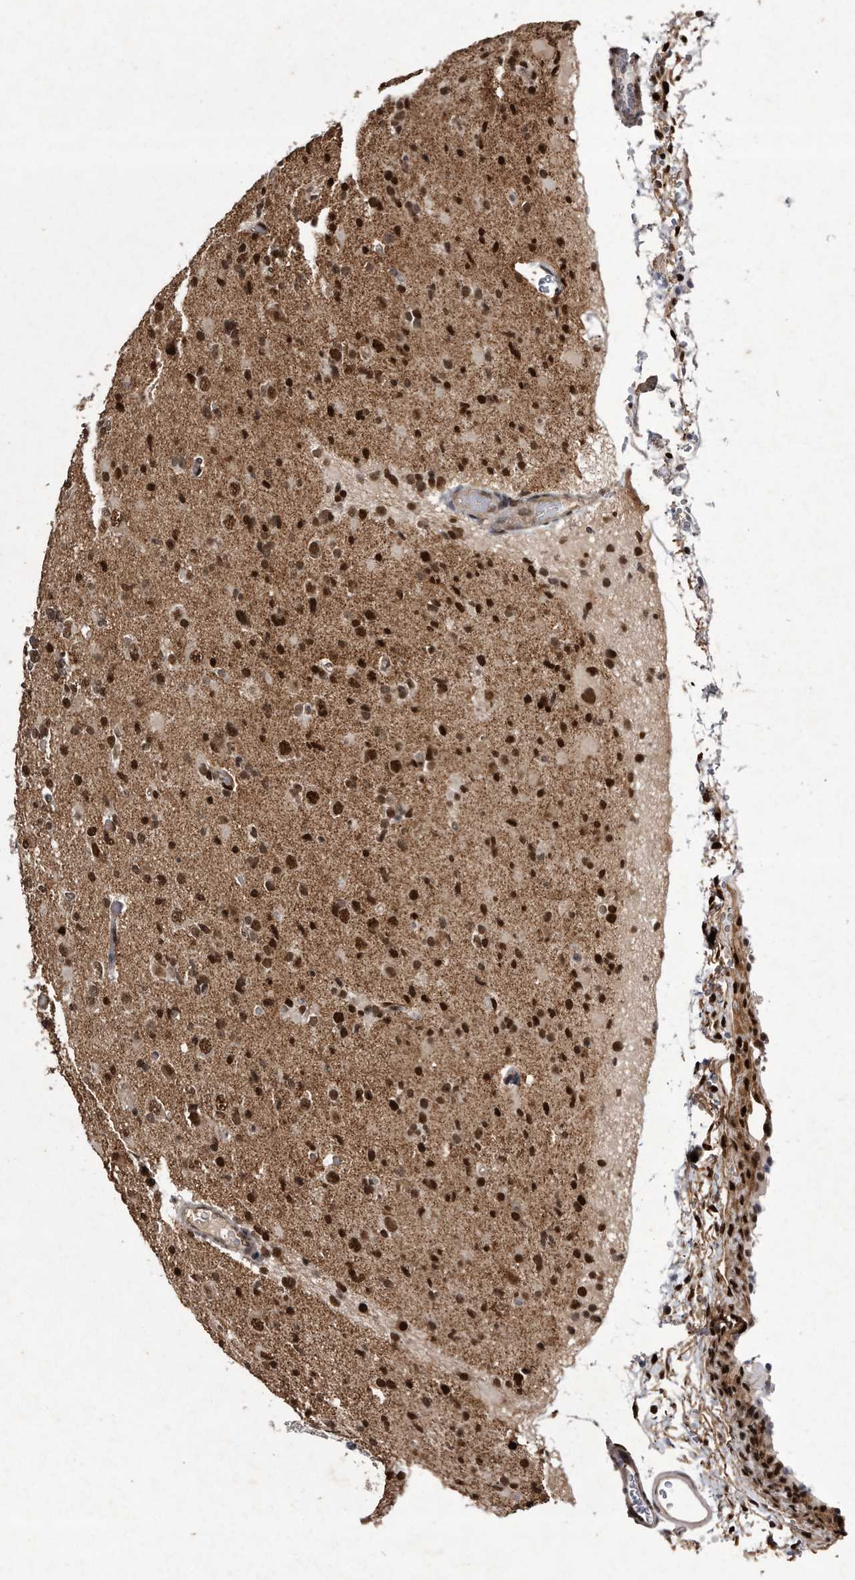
{"staining": {"intensity": "strong", "quantity": ">75%", "location": "nuclear"}, "tissue": "glioma", "cell_type": "Tumor cells", "image_type": "cancer", "snomed": [{"axis": "morphology", "description": "Glioma, malignant, Low grade"}, {"axis": "topography", "description": "Brain"}], "caption": "Malignant glioma (low-grade) stained with a brown dye exhibits strong nuclear positive expression in approximately >75% of tumor cells.", "gene": "RAD23B", "patient": {"sex": "female", "age": 22}}